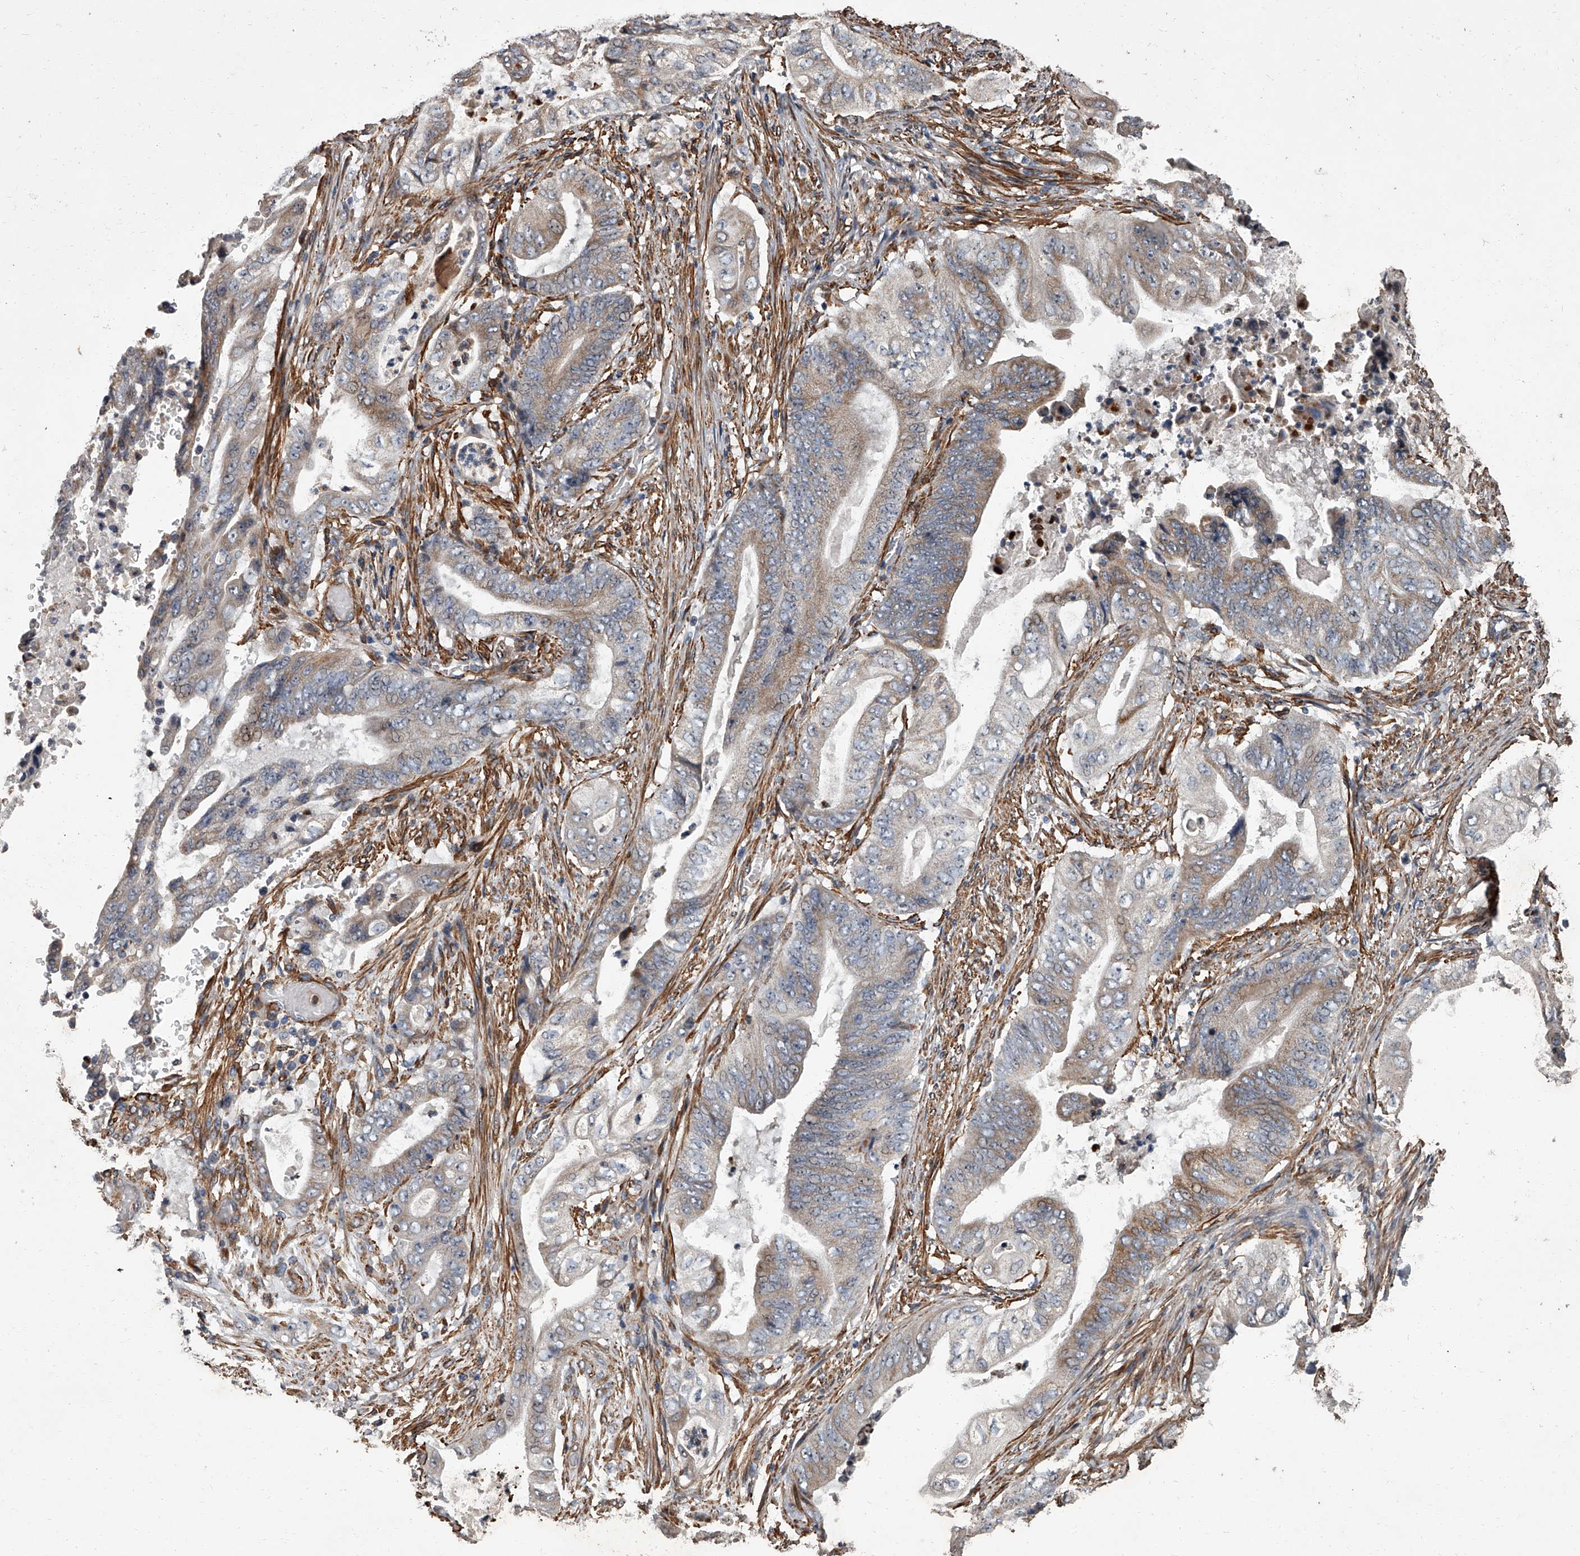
{"staining": {"intensity": "weak", "quantity": "25%-75%", "location": "cytoplasmic/membranous"}, "tissue": "stomach cancer", "cell_type": "Tumor cells", "image_type": "cancer", "snomed": [{"axis": "morphology", "description": "Adenocarcinoma, NOS"}, {"axis": "topography", "description": "Stomach"}], "caption": "Tumor cells exhibit low levels of weak cytoplasmic/membranous staining in about 25%-75% of cells in human adenocarcinoma (stomach).", "gene": "SIRT4", "patient": {"sex": "female", "age": 73}}